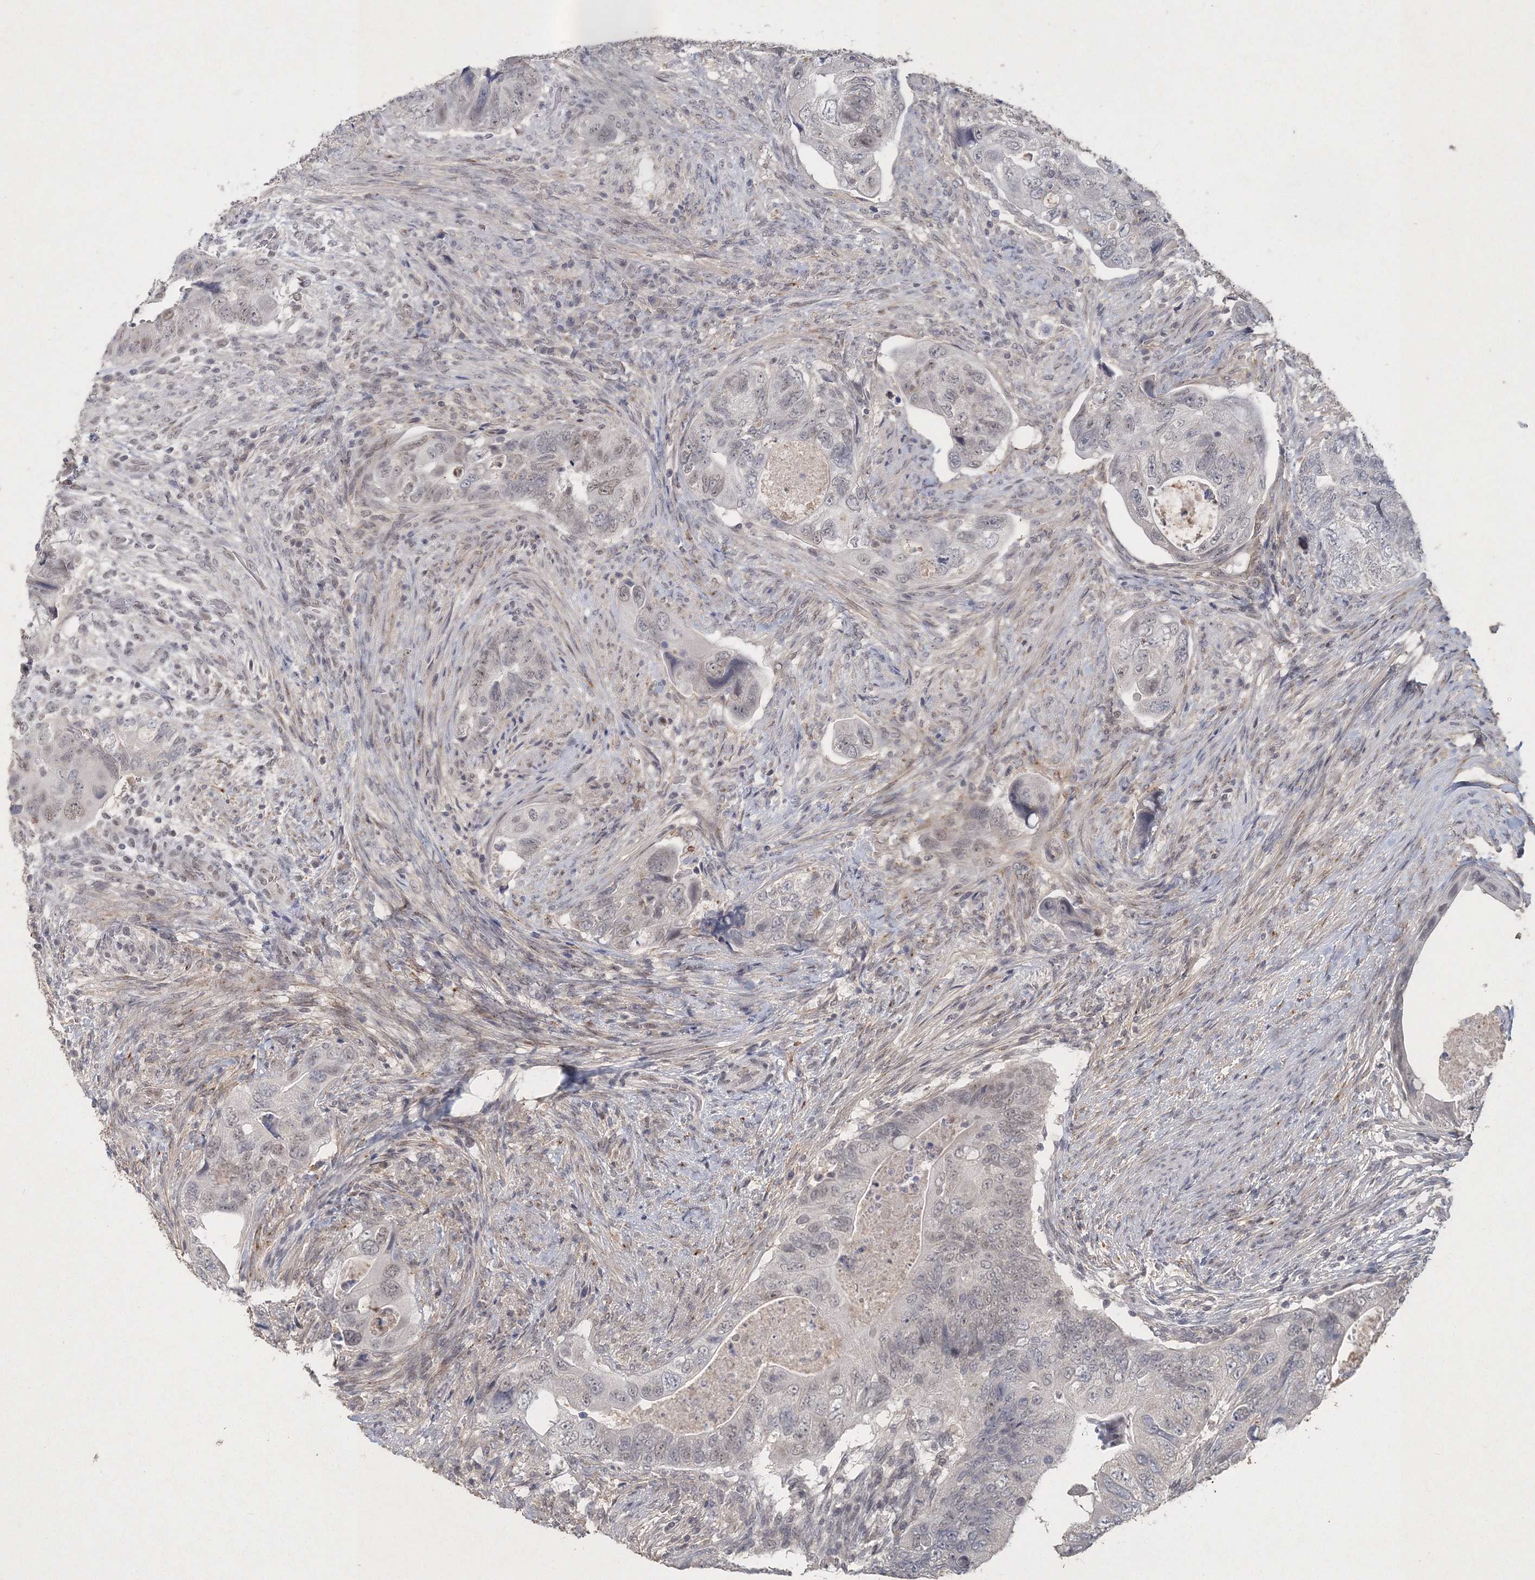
{"staining": {"intensity": "weak", "quantity": "<25%", "location": "nuclear"}, "tissue": "colorectal cancer", "cell_type": "Tumor cells", "image_type": "cancer", "snomed": [{"axis": "morphology", "description": "Adenocarcinoma, NOS"}, {"axis": "topography", "description": "Rectum"}], "caption": "IHC of human adenocarcinoma (colorectal) exhibits no positivity in tumor cells.", "gene": "UIMC1", "patient": {"sex": "male", "age": 63}}